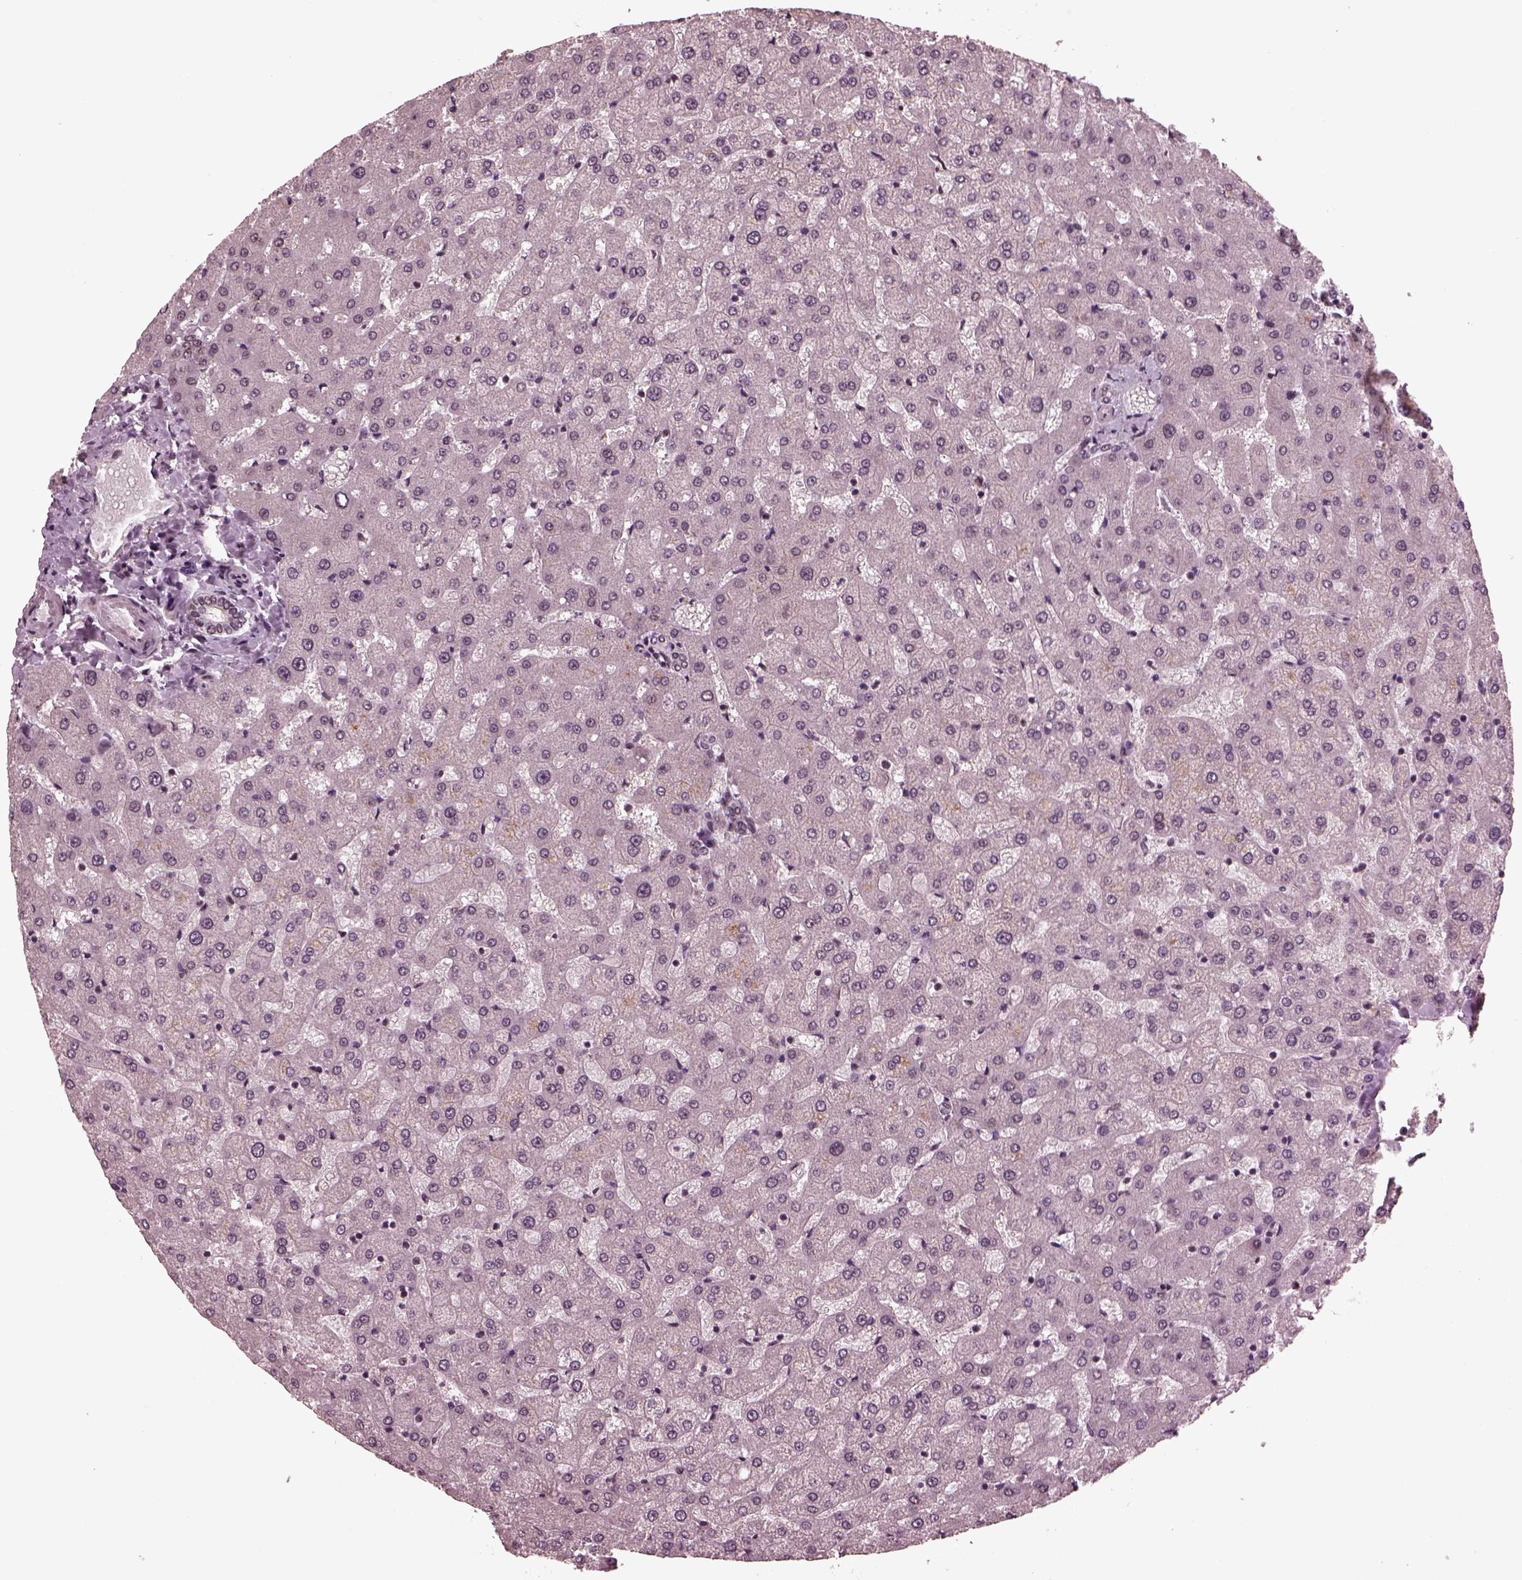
{"staining": {"intensity": "negative", "quantity": "none", "location": "none"}, "tissue": "liver", "cell_type": "Cholangiocytes", "image_type": "normal", "snomed": [{"axis": "morphology", "description": "Normal tissue, NOS"}, {"axis": "topography", "description": "Liver"}], "caption": "There is no significant positivity in cholangiocytes of liver. Nuclei are stained in blue.", "gene": "NAP1L5", "patient": {"sex": "female", "age": 50}}